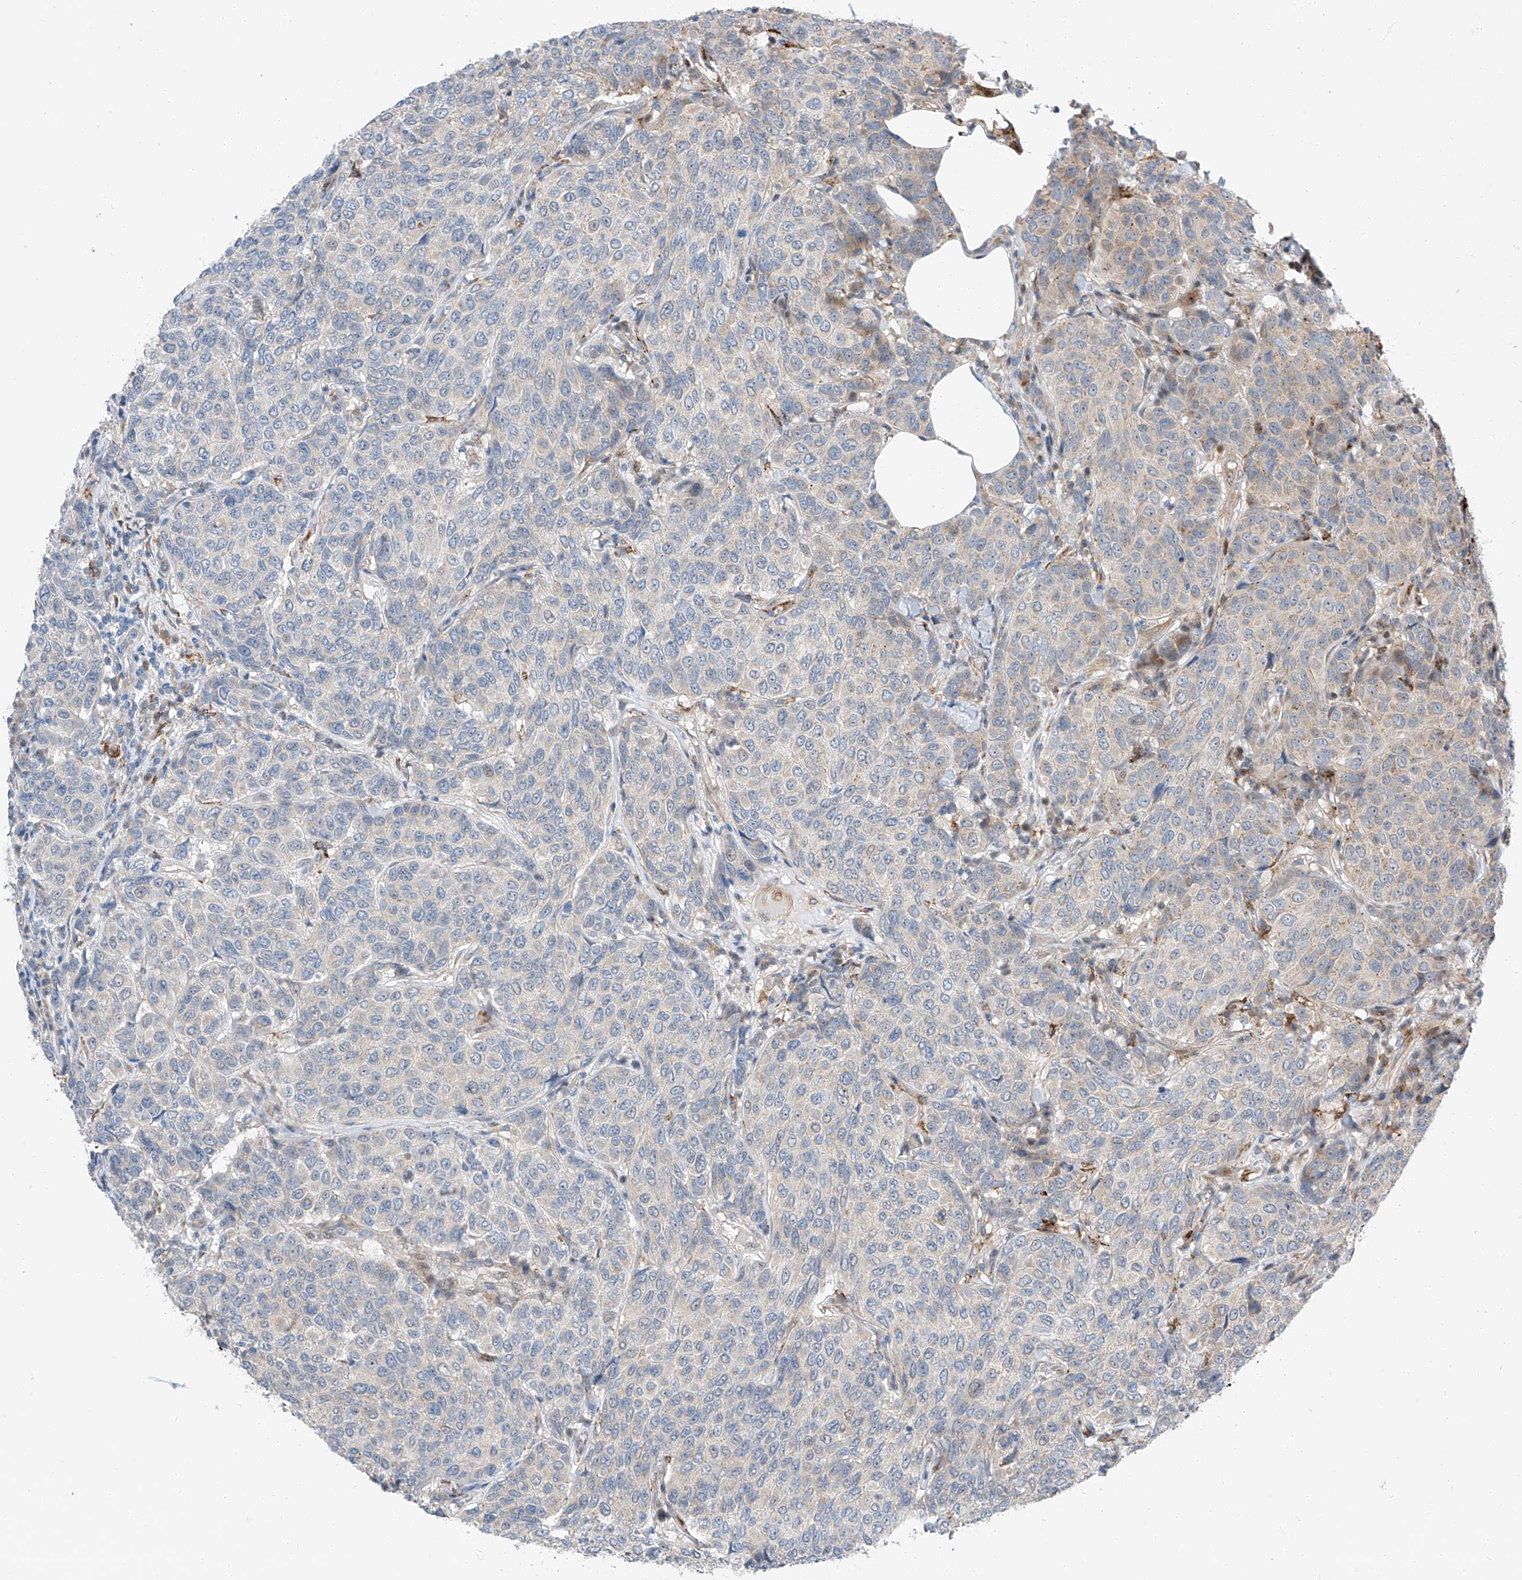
{"staining": {"intensity": "negative", "quantity": "none", "location": "none"}, "tissue": "breast cancer", "cell_type": "Tumor cells", "image_type": "cancer", "snomed": [{"axis": "morphology", "description": "Duct carcinoma"}, {"axis": "topography", "description": "Breast"}], "caption": "This histopathology image is of breast infiltrating ductal carcinoma stained with IHC to label a protein in brown with the nuclei are counter-stained blue. There is no staining in tumor cells. Brightfield microscopy of immunohistochemistry stained with DAB (brown) and hematoxylin (blue), captured at high magnification.", "gene": "CLDND1", "patient": {"sex": "female", "age": 55}}